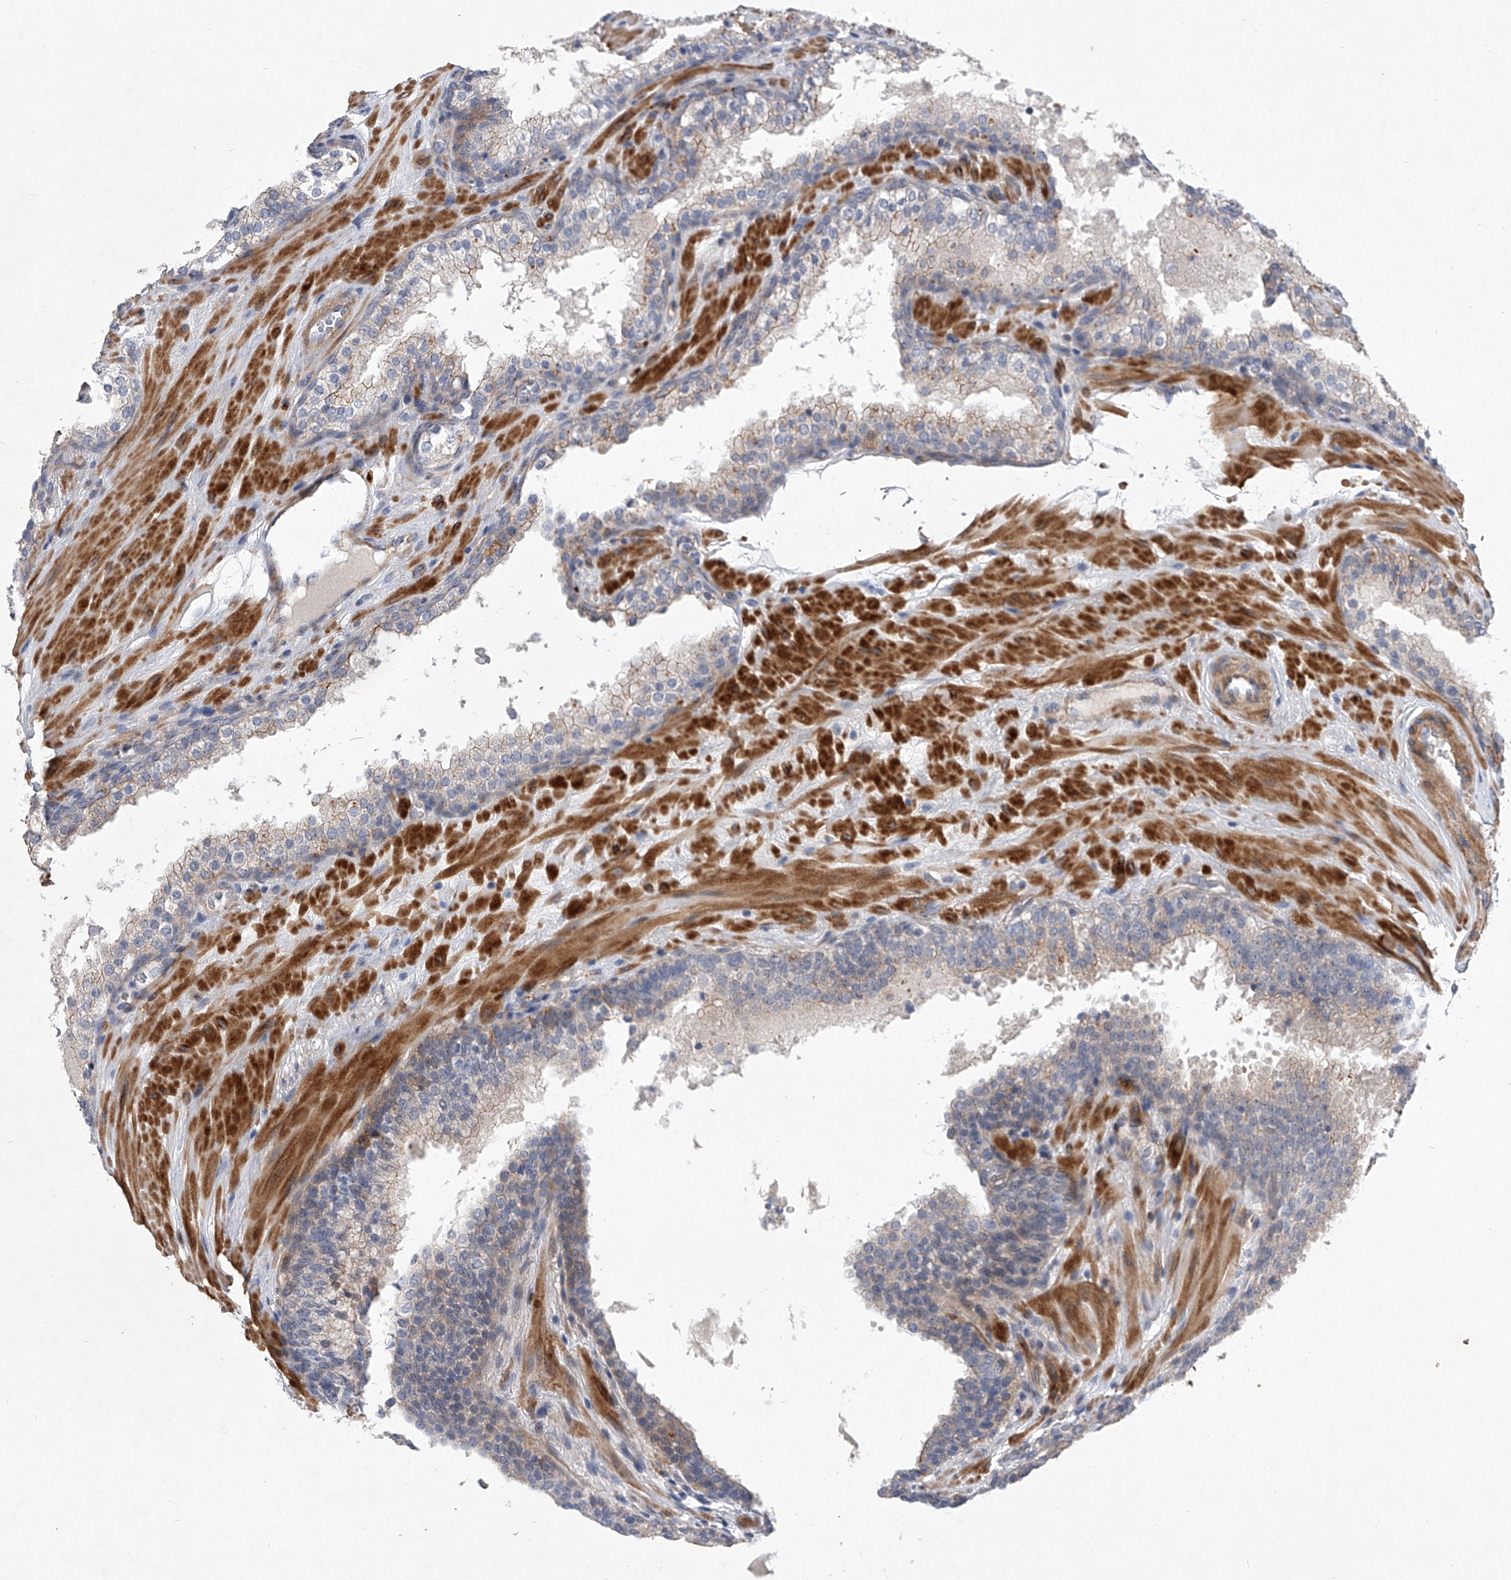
{"staining": {"intensity": "weak", "quantity": "<25%", "location": "cytoplasmic/membranous"}, "tissue": "prostate cancer", "cell_type": "Tumor cells", "image_type": "cancer", "snomed": [{"axis": "morphology", "description": "Adenocarcinoma, High grade"}, {"axis": "topography", "description": "Prostate"}], "caption": "Human prostate cancer stained for a protein using immunohistochemistry (IHC) reveals no positivity in tumor cells.", "gene": "MINDY4", "patient": {"sex": "male", "age": 56}}